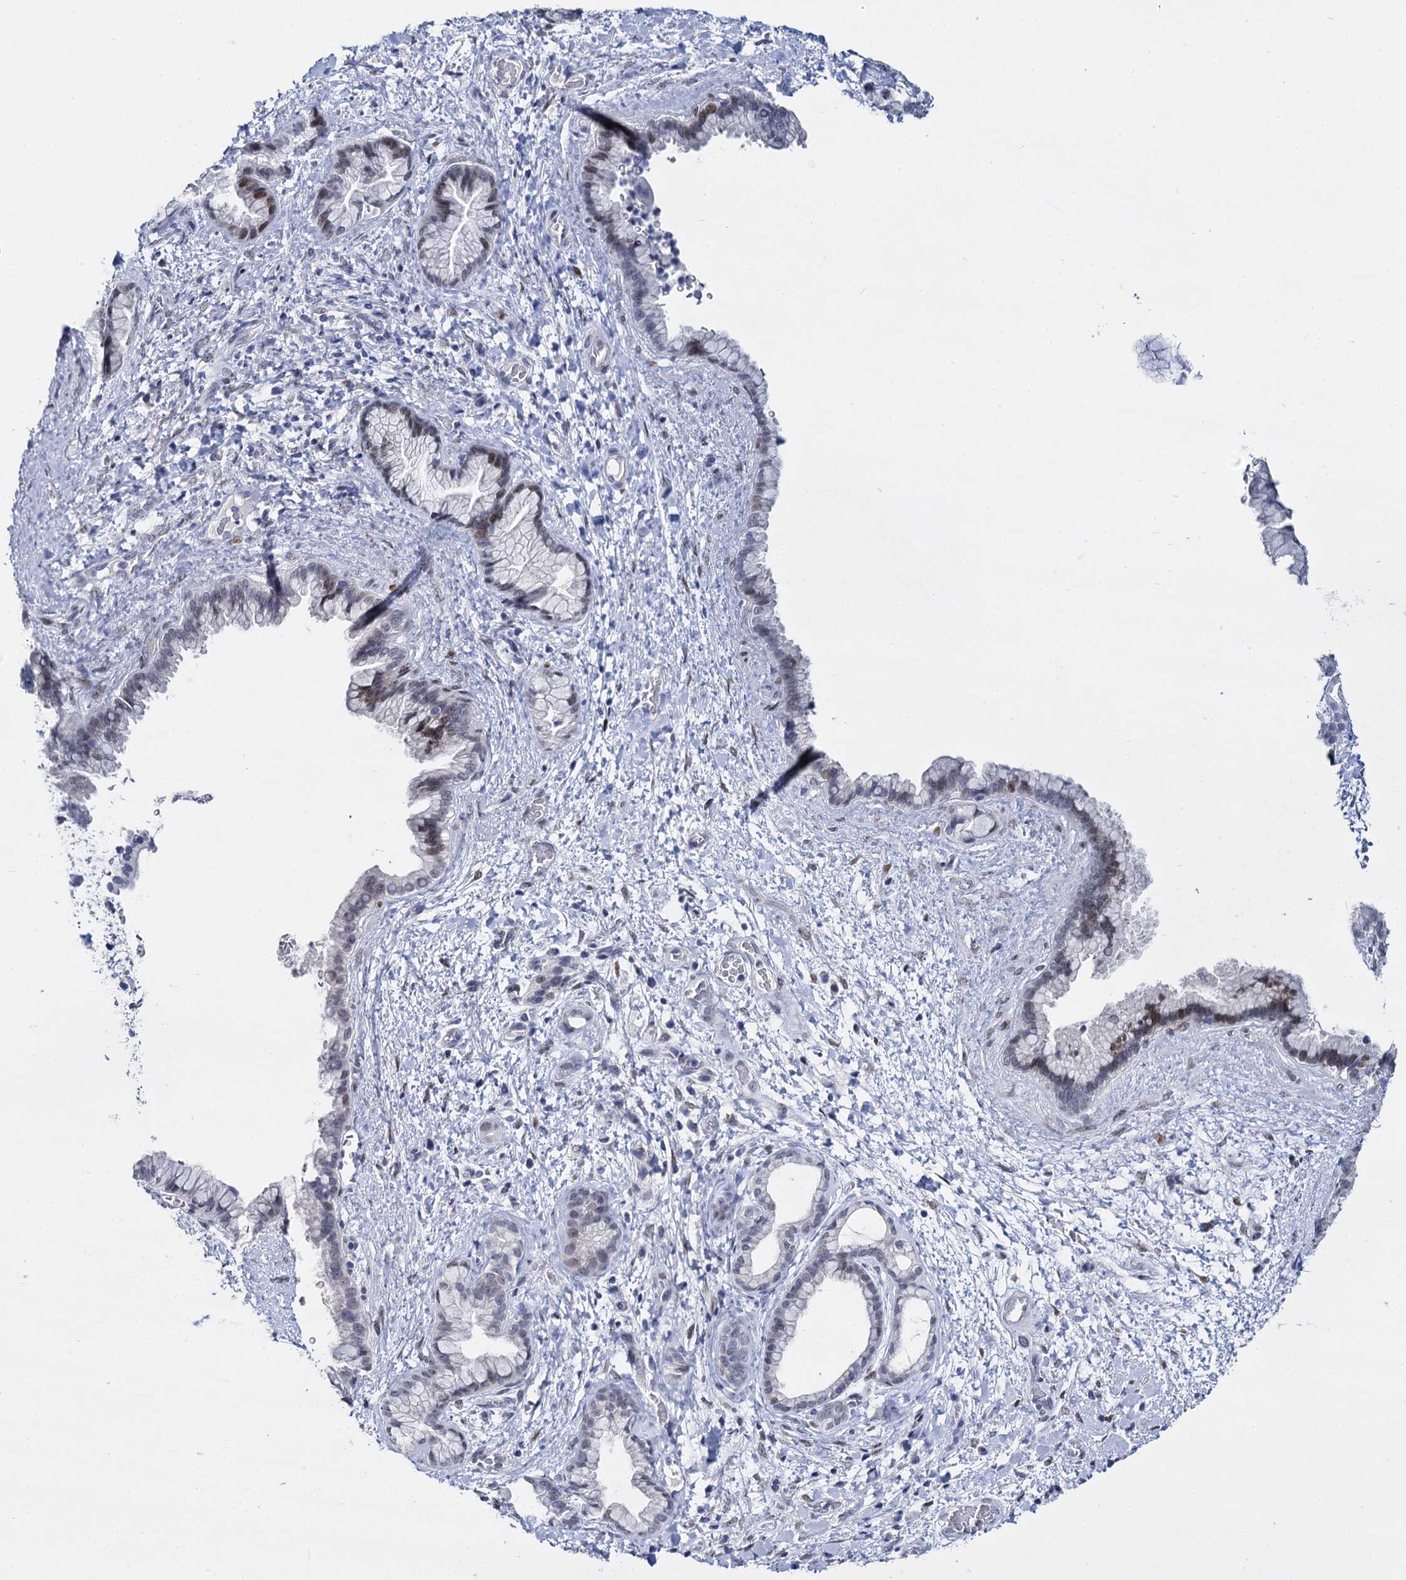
{"staining": {"intensity": "moderate", "quantity": "<25%", "location": "nuclear"}, "tissue": "pancreatic cancer", "cell_type": "Tumor cells", "image_type": "cancer", "snomed": [{"axis": "morphology", "description": "Adenocarcinoma, NOS"}, {"axis": "topography", "description": "Pancreas"}], "caption": "A brown stain highlights moderate nuclear positivity of a protein in human pancreatic adenocarcinoma tumor cells.", "gene": "MAGEA4", "patient": {"sex": "female", "age": 78}}